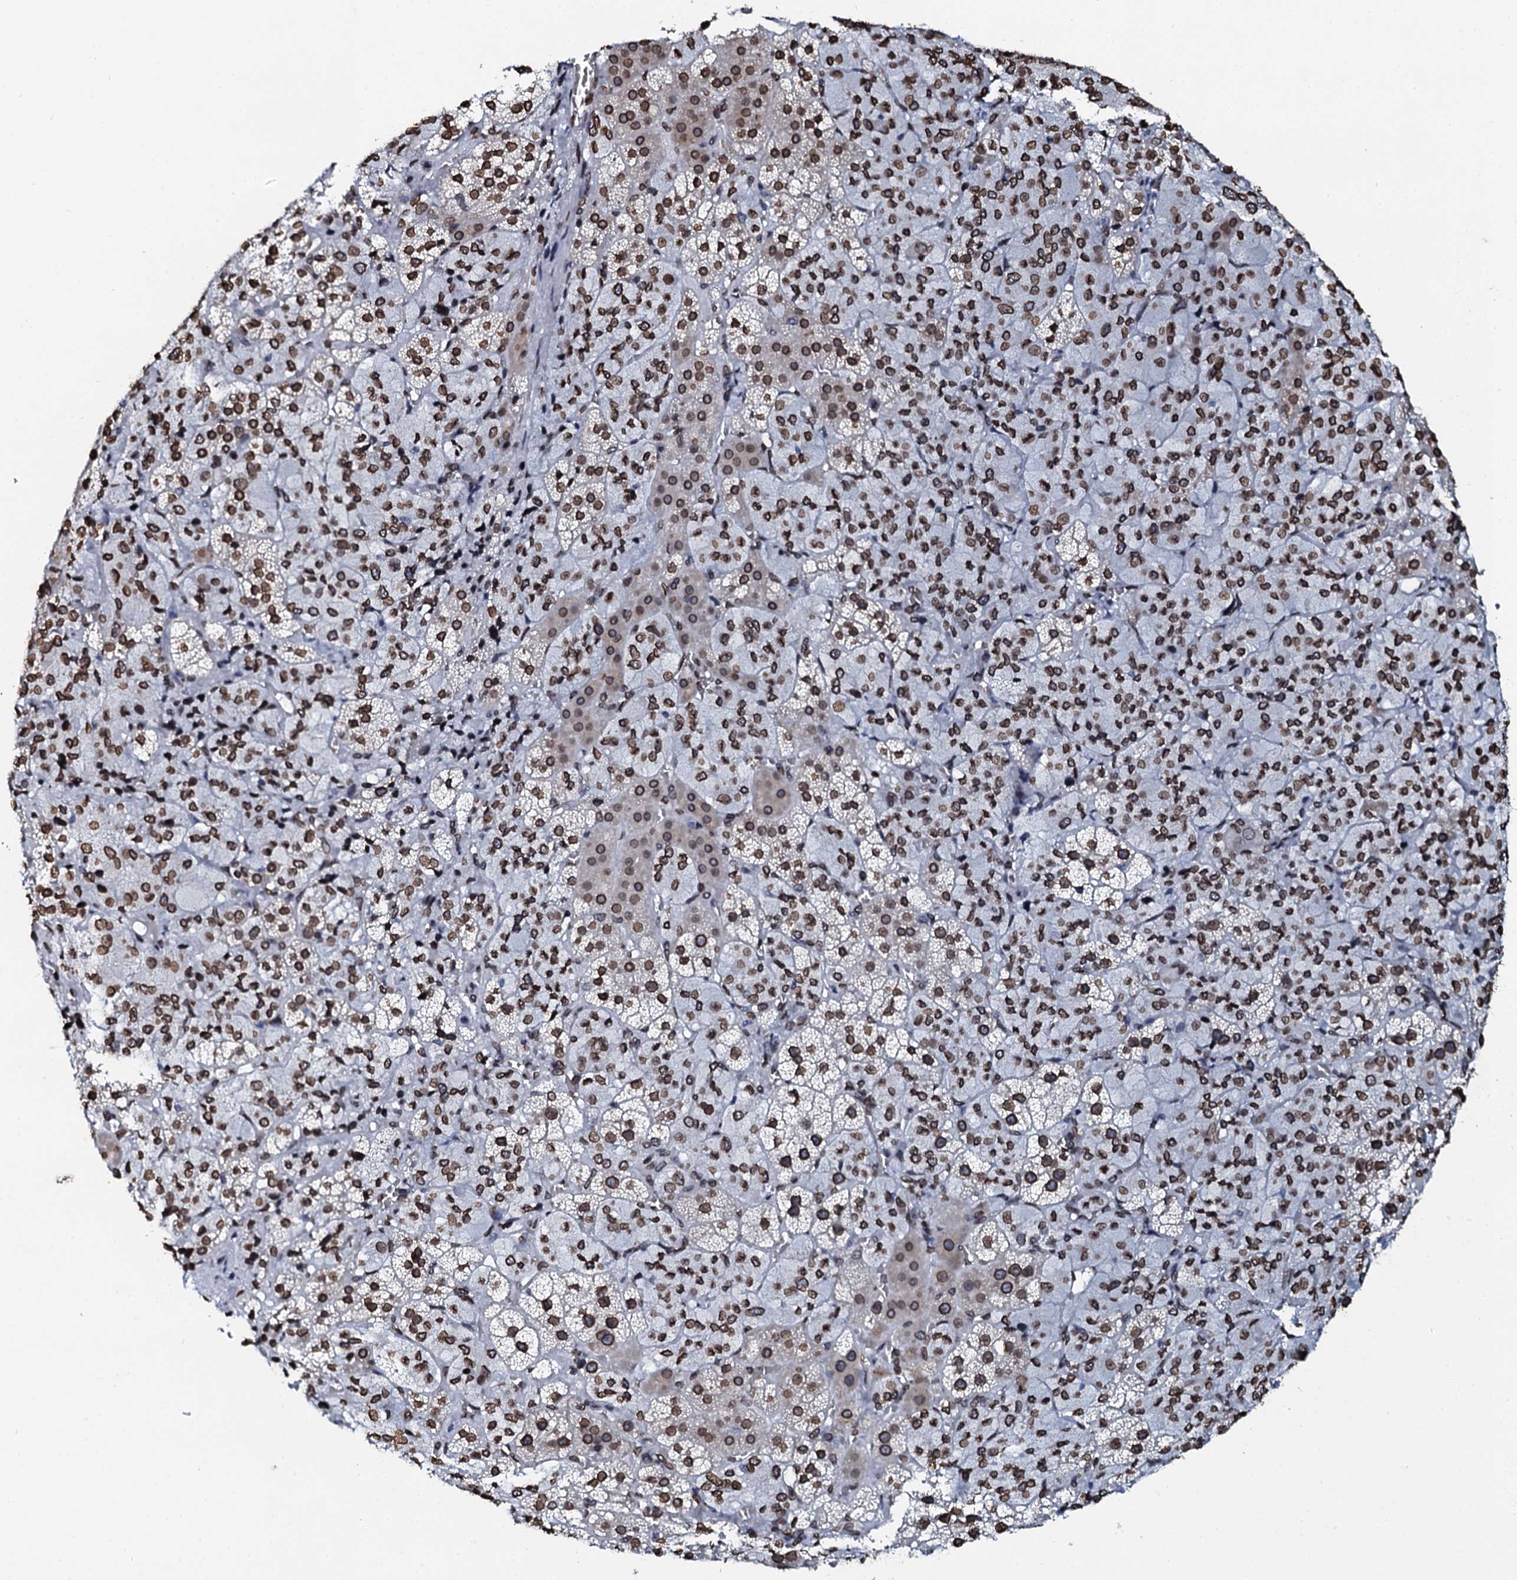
{"staining": {"intensity": "strong", "quantity": ">75%", "location": "cytoplasmic/membranous,nuclear"}, "tissue": "adrenal gland", "cell_type": "Glandular cells", "image_type": "normal", "snomed": [{"axis": "morphology", "description": "Normal tissue, NOS"}, {"axis": "topography", "description": "Adrenal gland"}], "caption": "The image reveals immunohistochemical staining of normal adrenal gland. There is strong cytoplasmic/membranous,nuclear expression is identified in approximately >75% of glandular cells. Nuclei are stained in blue.", "gene": "KATNAL2", "patient": {"sex": "female", "age": 44}}